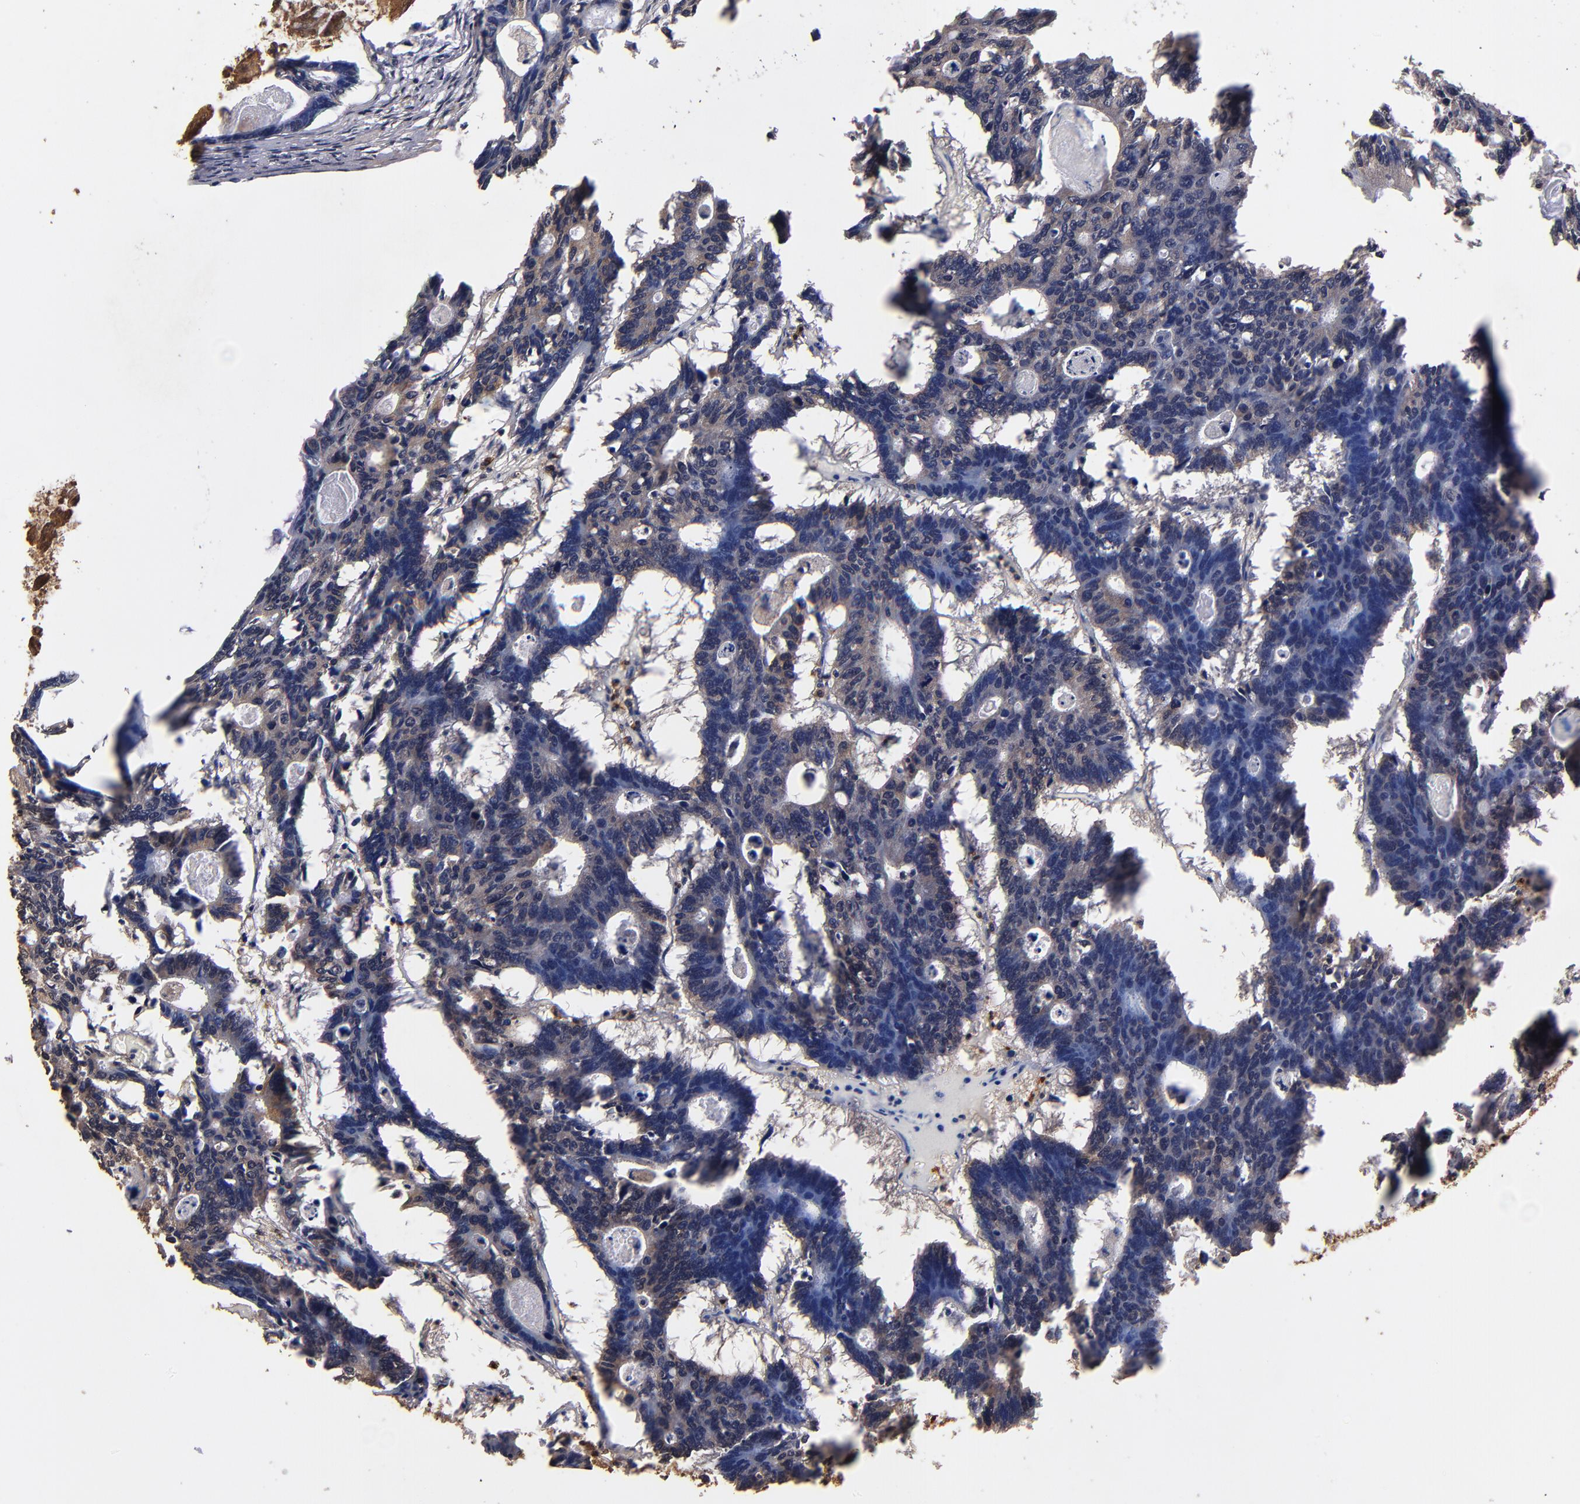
{"staining": {"intensity": "negative", "quantity": "none", "location": "none"}, "tissue": "colorectal cancer", "cell_type": "Tumor cells", "image_type": "cancer", "snomed": [{"axis": "morphology", "description": "Adenocarcinoma, NOS"}, {"axis": "topography", "description": "Colon"}], "caption": "A photomicrograph of adenocarcinoma (colorectal) stained for a protein shows no brown staining in tumor cells.", "gene": "NFE2L2", "patient": {"sex": "female", "age": 55}}